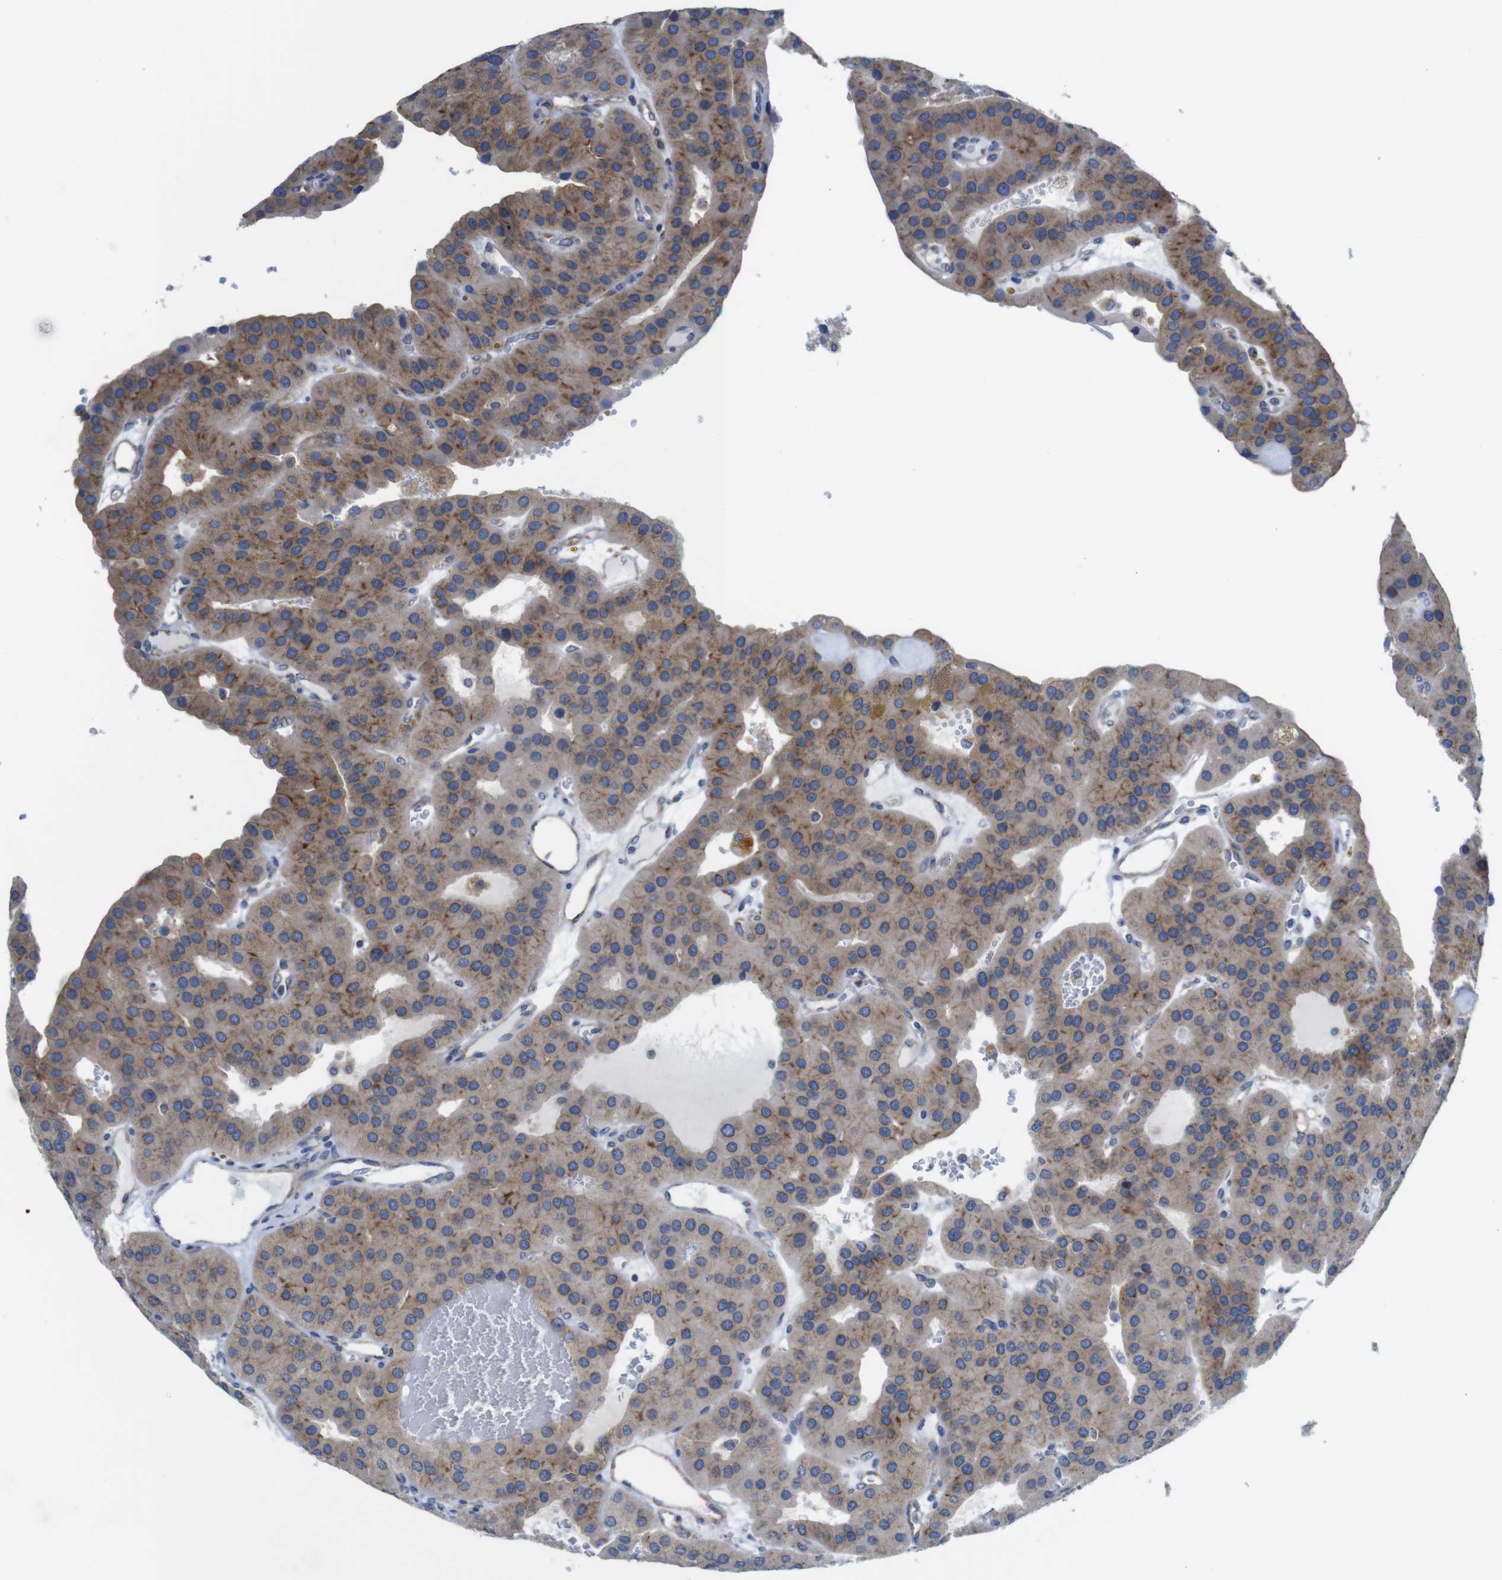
{"staining": {"intensity": "moderate", "quantity": ">75%", "location": "cytoplasmic/membranous"}, "tissue": "parathyroid gland", "cell_type": "Glandular cells", "image_type": "normal", "snomed": [{"axis": "morphology", "description": "Normal tissue, NOS"}, {"axis": "morphology", "description": "Adenoma, NOS"}, {"axis": "topography", "description": "Parathyroid gland"}], "caption": "Immunohistochemistry (IHC) photomicrograph of normal parathyroid gland: human parathyroid gland stained using IHC shows medium levels of moderate protein expression localized specifically in the cytoplasmic/membranous of glandular cells, appearing as a cytoplasmic/membranous brown color.", "gene": "DDRGK1", "patient": {"sex": "female", "age": 86}}